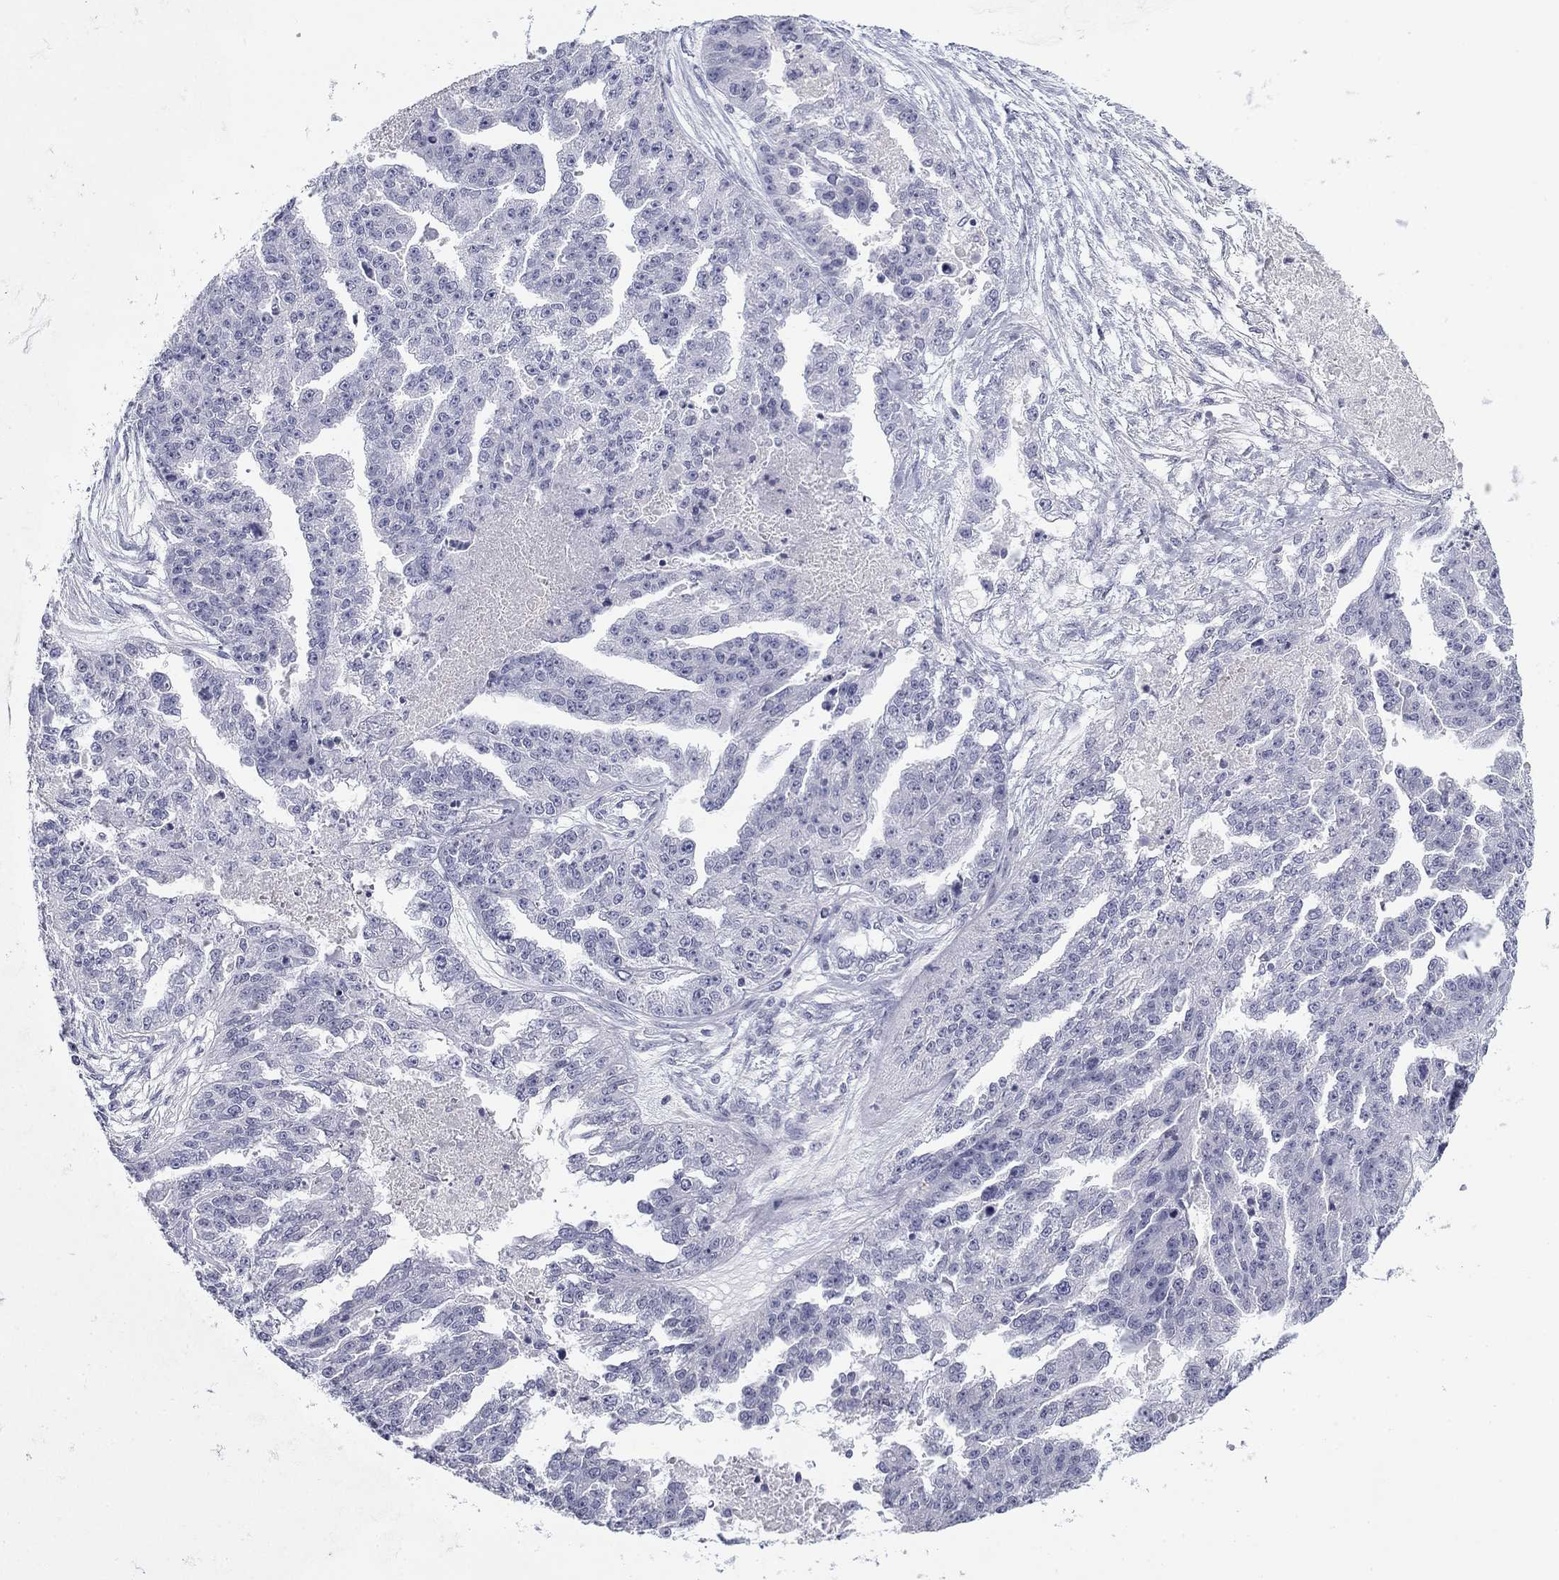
{"staining": {"intensity": "negative", "quantity": "none", "location": "none"}, "tissue": "ovarian cancer", "cell_type": "Tumor cells", "image_type": "cancer", "snomed": [{"axis": "morphology", "description": "Cystadenocarcinoma, serous, NOS"}, {"axis": "topography", "description": "Ovary"}], "caption": "IHC image of neoplastic tissue: human serous cystadenocarcinoma (ovarian) stained with DAB (3,3'-diaminobenzidine) displays no significant protein expression in tumor cells. The staining was performed using DAB (3,3'-diaminobenzidine) to visualize the protein expression in brown, while the nuclei were stained in blue with hematoxylin (Magnification: 20x).", "gene": "PRPH", "patient": {"sex": "female", "age": 58}}